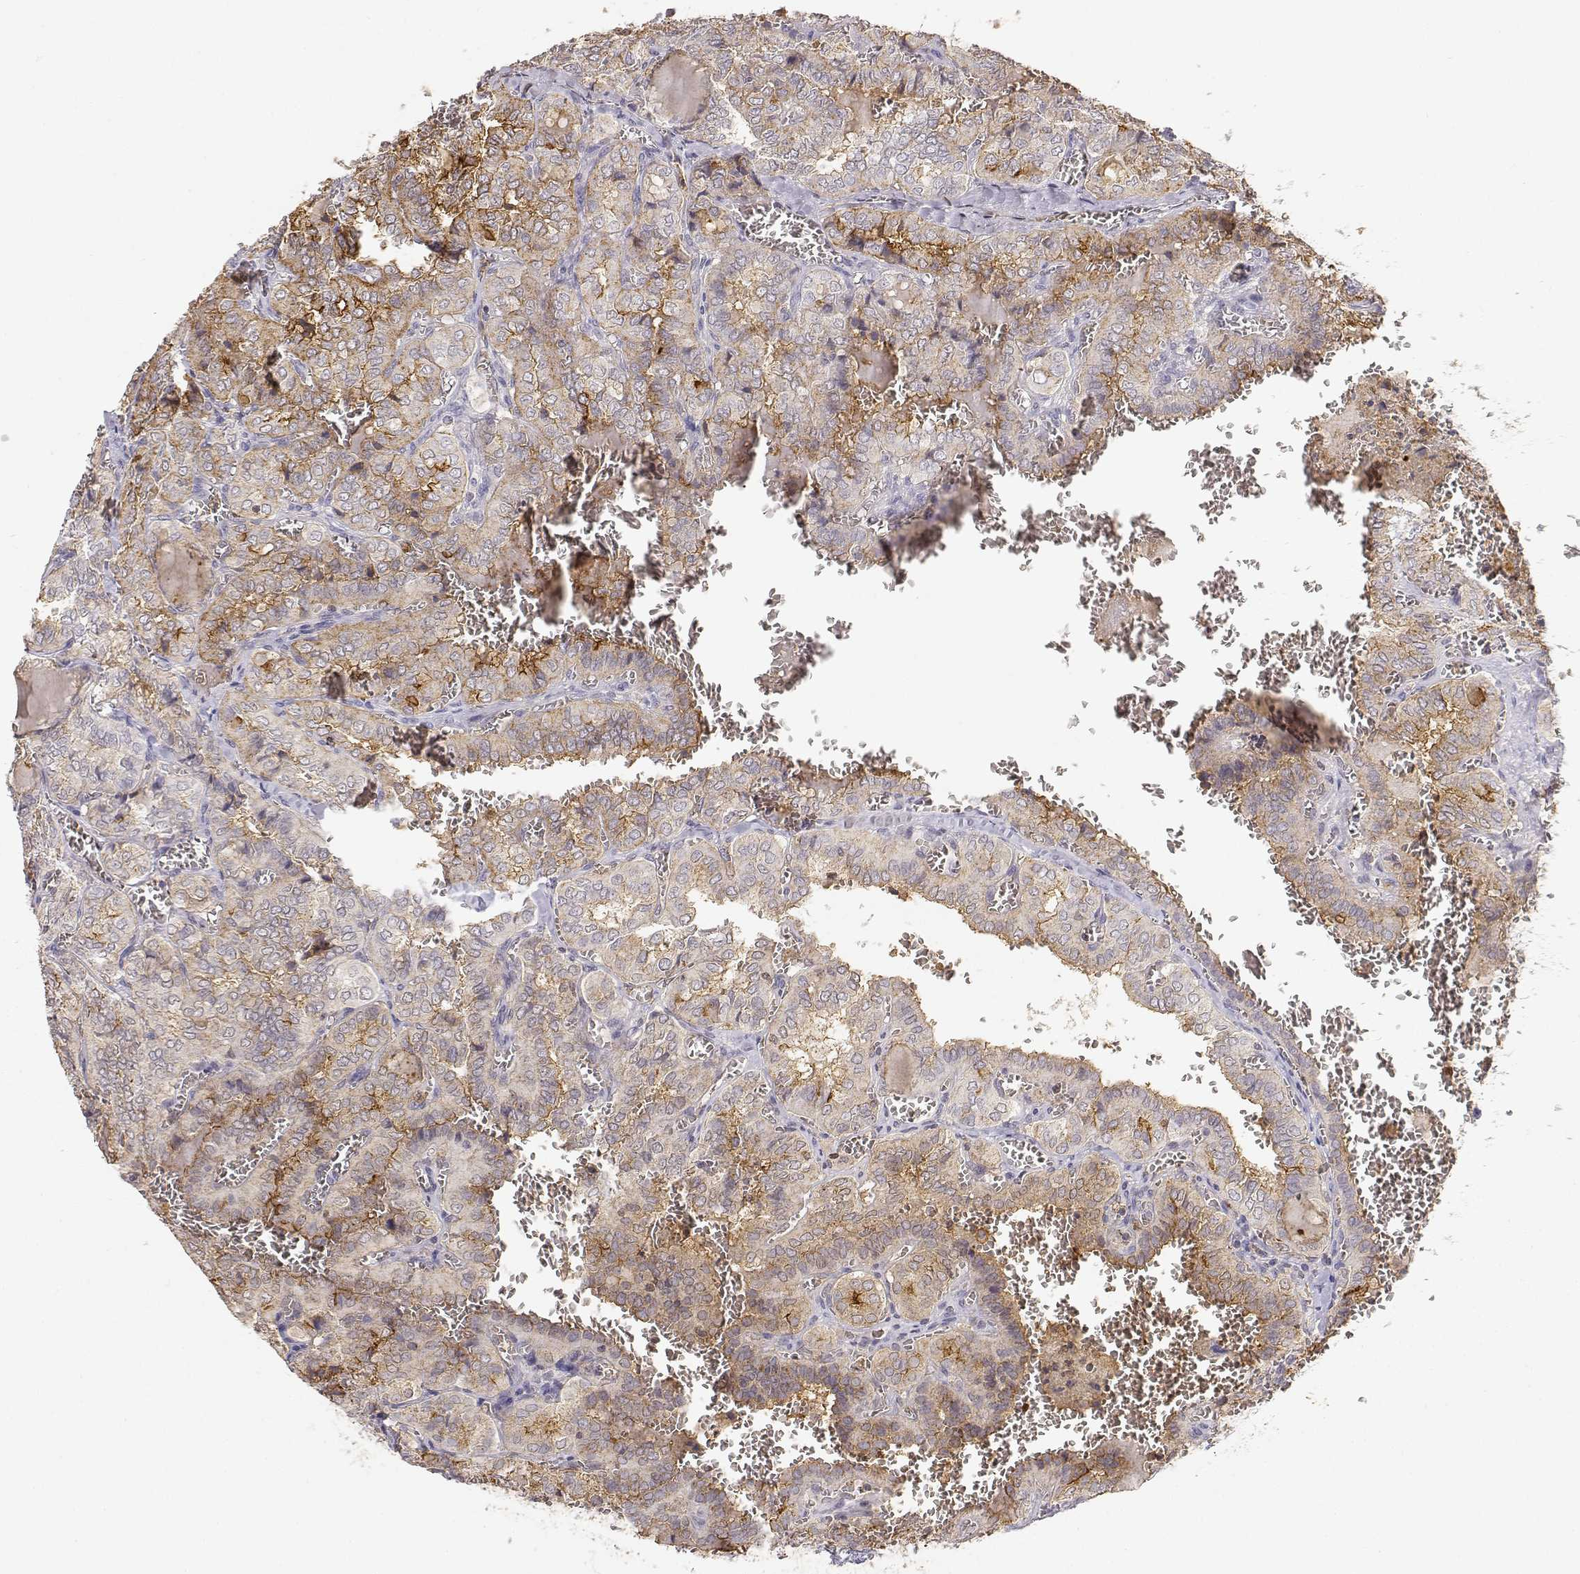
{"staining": {"intensity": "moderate", "quantity": "<25%", "location": "cytoplasmic/membranous"}, "tissue": "thyroid cancer", "cell_type": "Tumor cells", "image_type": "cancer", "snomed": [{"axis": "morphology", "description": "Papillary adenocarcinoma, NOS"}, {"axis": "topography", "description": "Thyroid gland"}], "caption": "Thyroid cancer stained with a brown dye demonstrates moderate cytoplasmic/membranous positive positivity in approximately <25% of tumor cells.", "gene": "TNFRSF10C", "patient": {"sex": "female", "age": 41}}